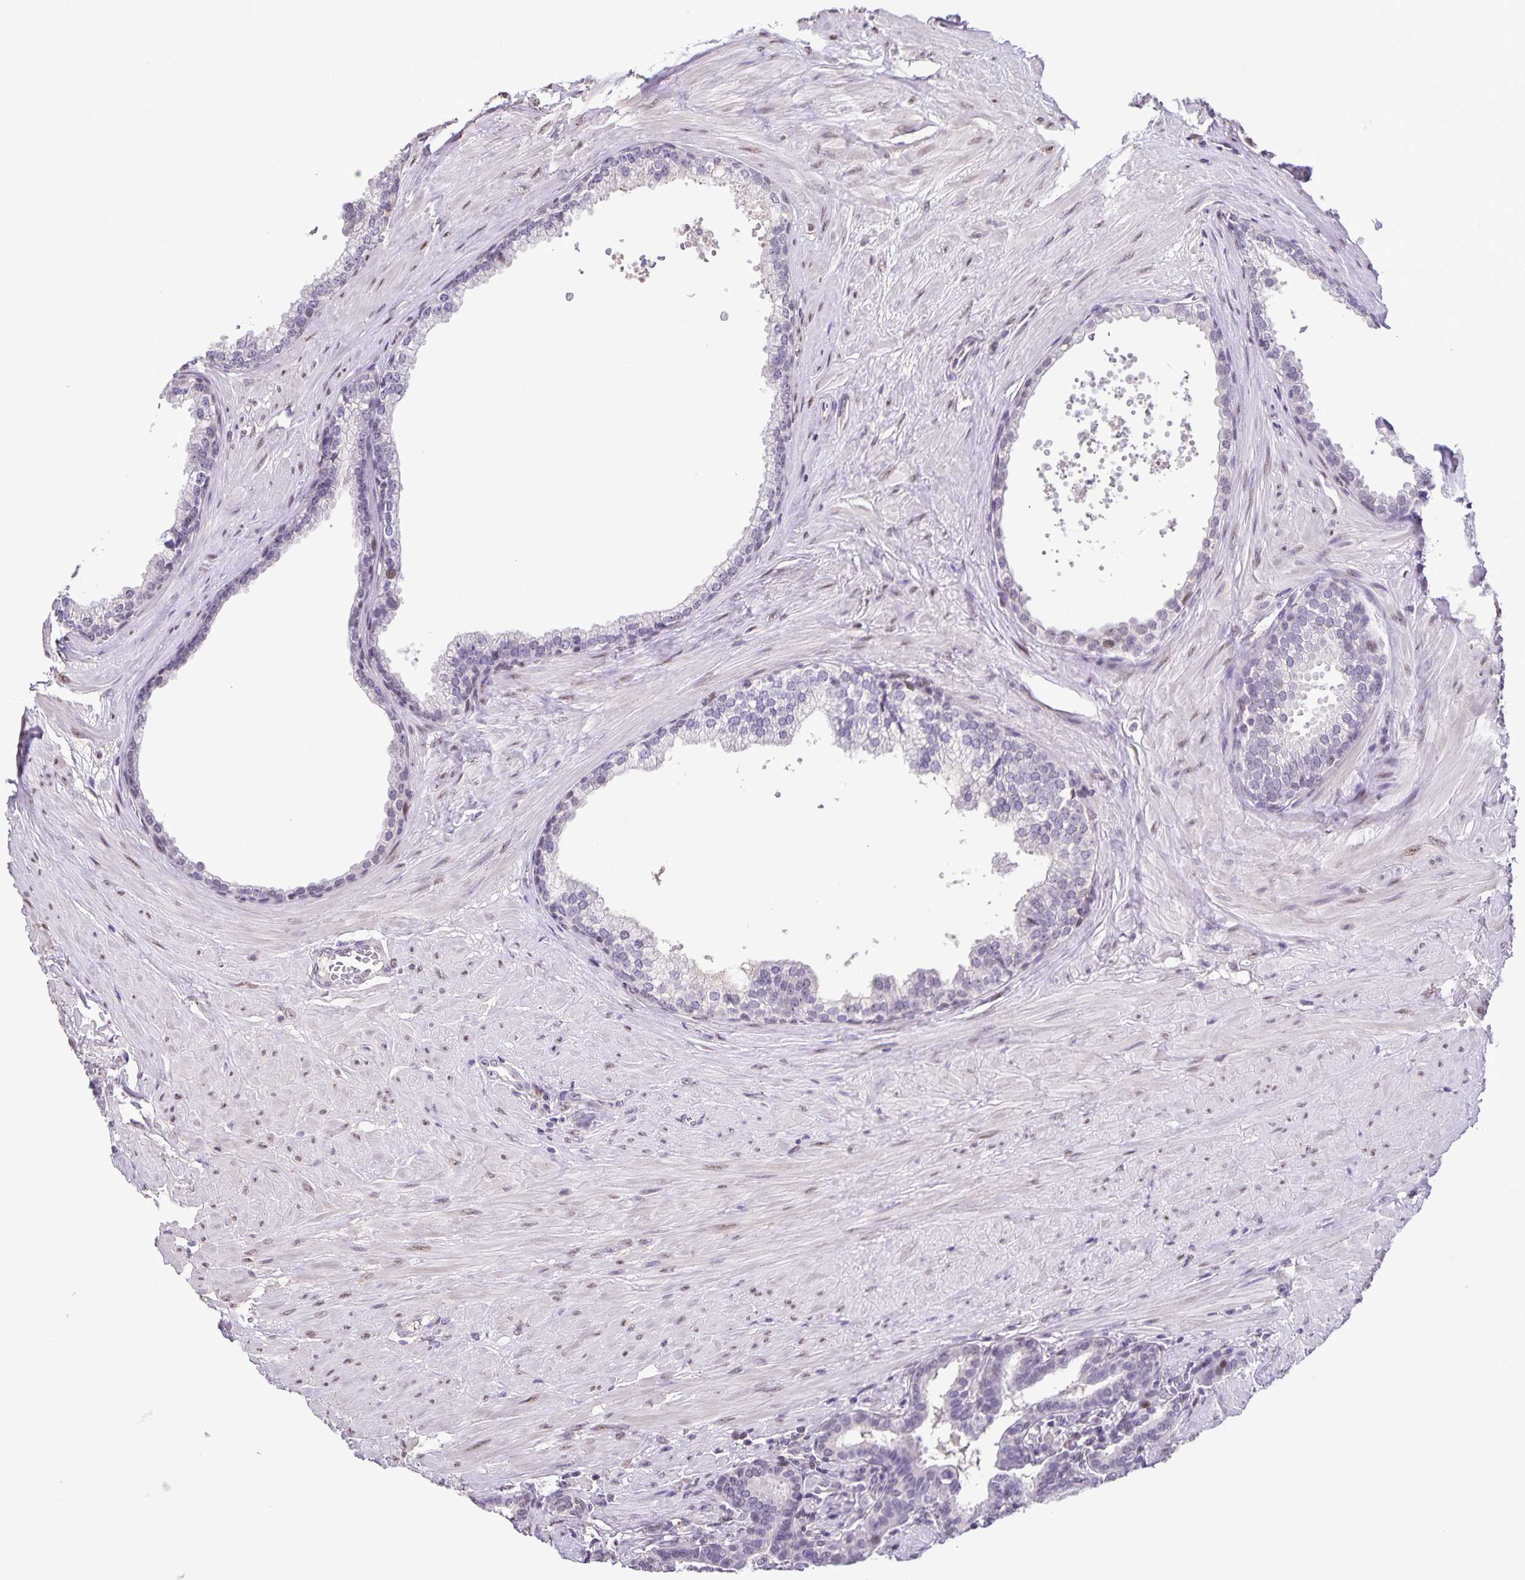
{"staining": {"intensity": "negative", "quantity": "none", "location": "none"}, "tissue": "prostate", "cell_type": "Glandular cells", "image_type": "normal", "snomed": [{"axis": "morphology", "description": "Normal tissue, NOS"}, {"axis": "topography", "description": "Prostate"}, {"axis": "topography", "description": "Peripheral nerve tissue"}], "caption": "The image displays no staining of glandular cells in normal prostate.", "gene": "ONECUT2", "patient": {"sex": "male", "age": 55}}